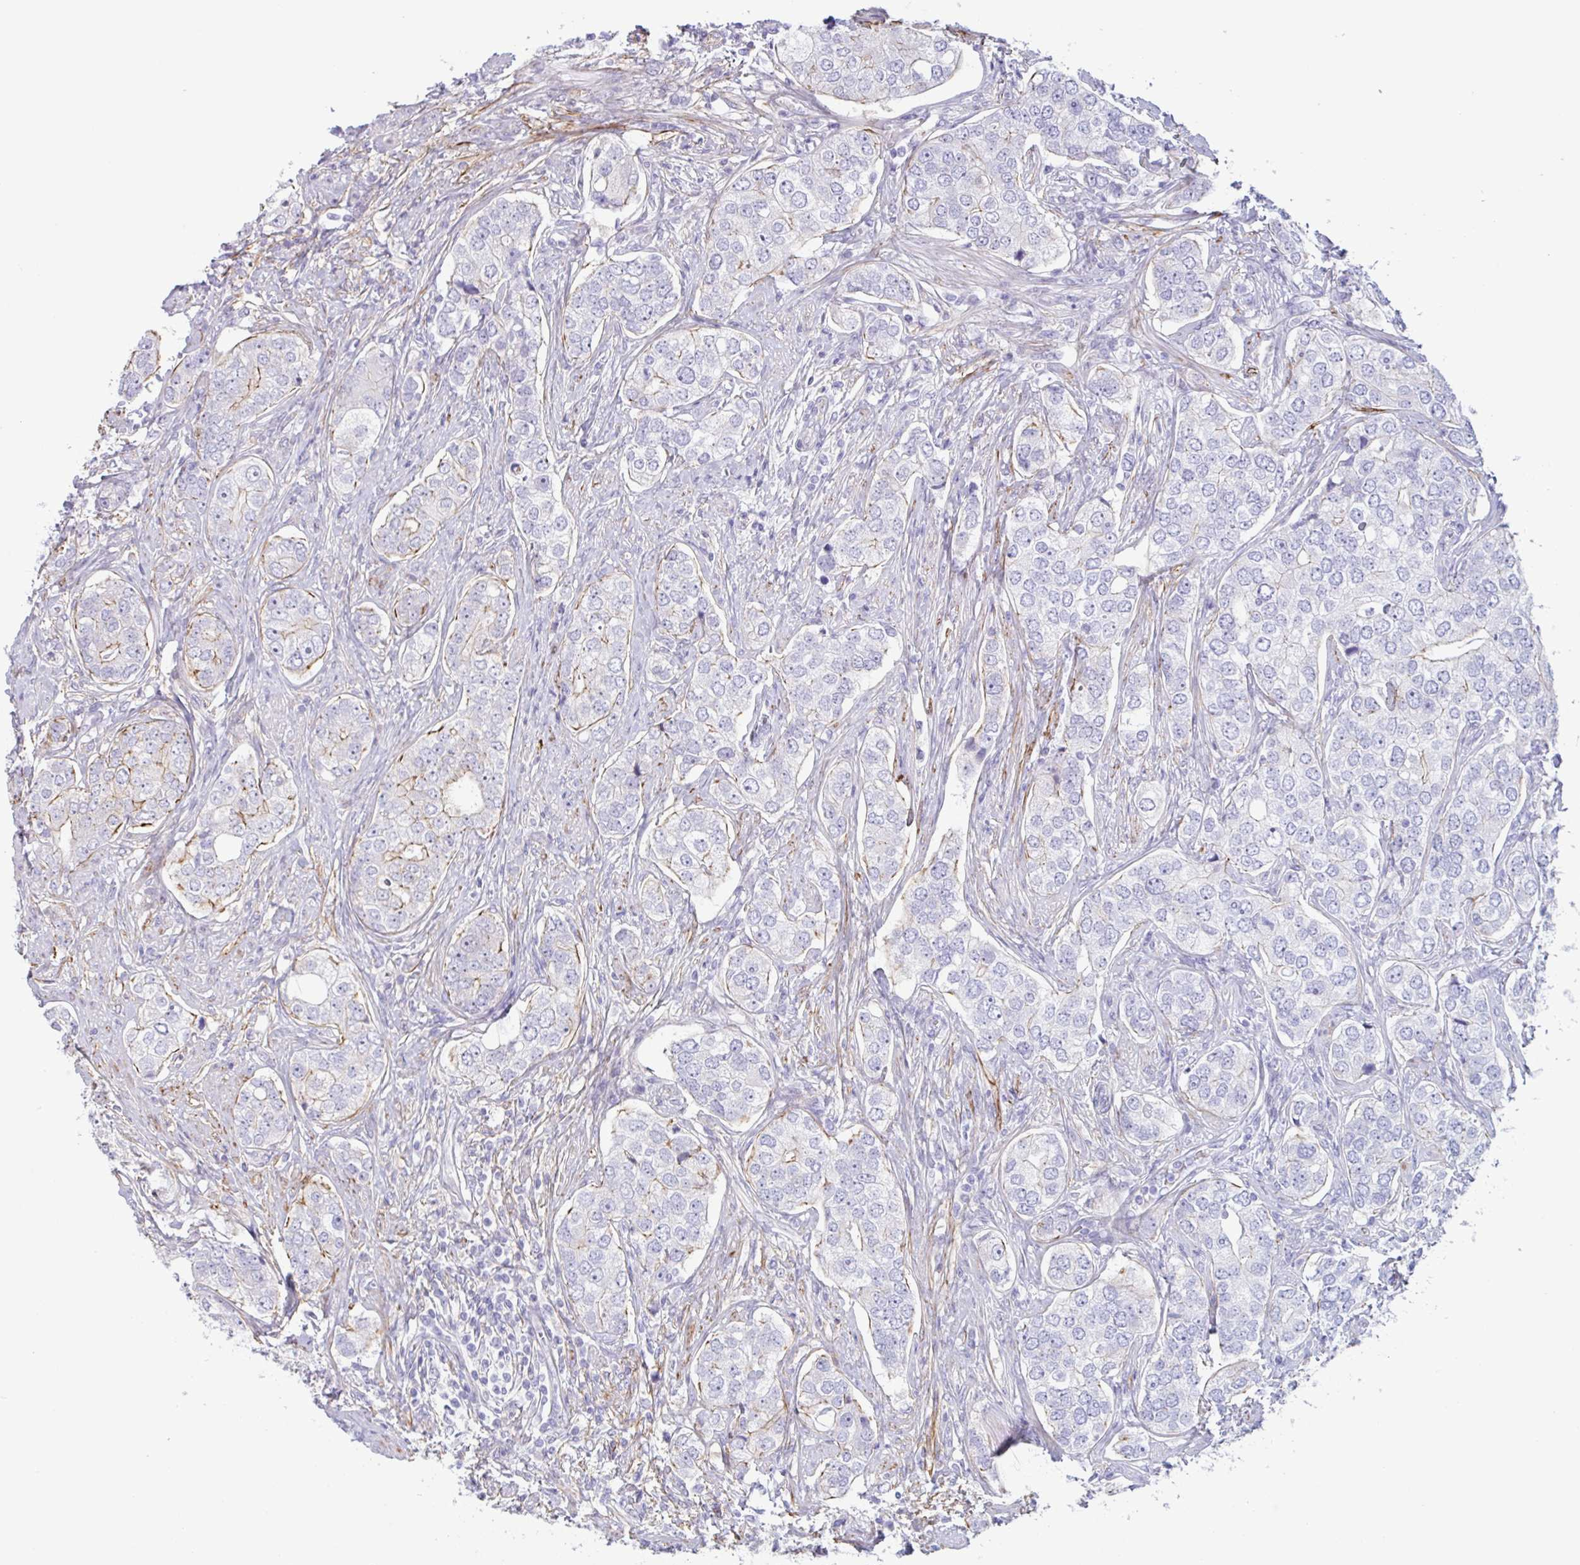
{"staining": {"intensity": "negative", "quantity": "none", "location": "none"}, "tissue": "prostate cancer", "cell_type": "Tumor cells", "image_type": "cancer", "snomed": [{"axis": "morphology", "description": "Adenocarcinoma, High grade"}, {"axis": "topography", "description": "Prostate"}], "caption": "Immunohistochemistry (IHC) photomicrograph of neoplastic tissue: adenocarcinoma (high-grade) (prostate) stained with DAB displays no significant protein staining in tumor cells. The staining was performed using DAB to visualize the protein expression in brown, while the nuclei were stained in blue with hematoxylin (Magnification: 20x).", "gene": "MYH10", "patient": {"sex": "male", "age": 60}}